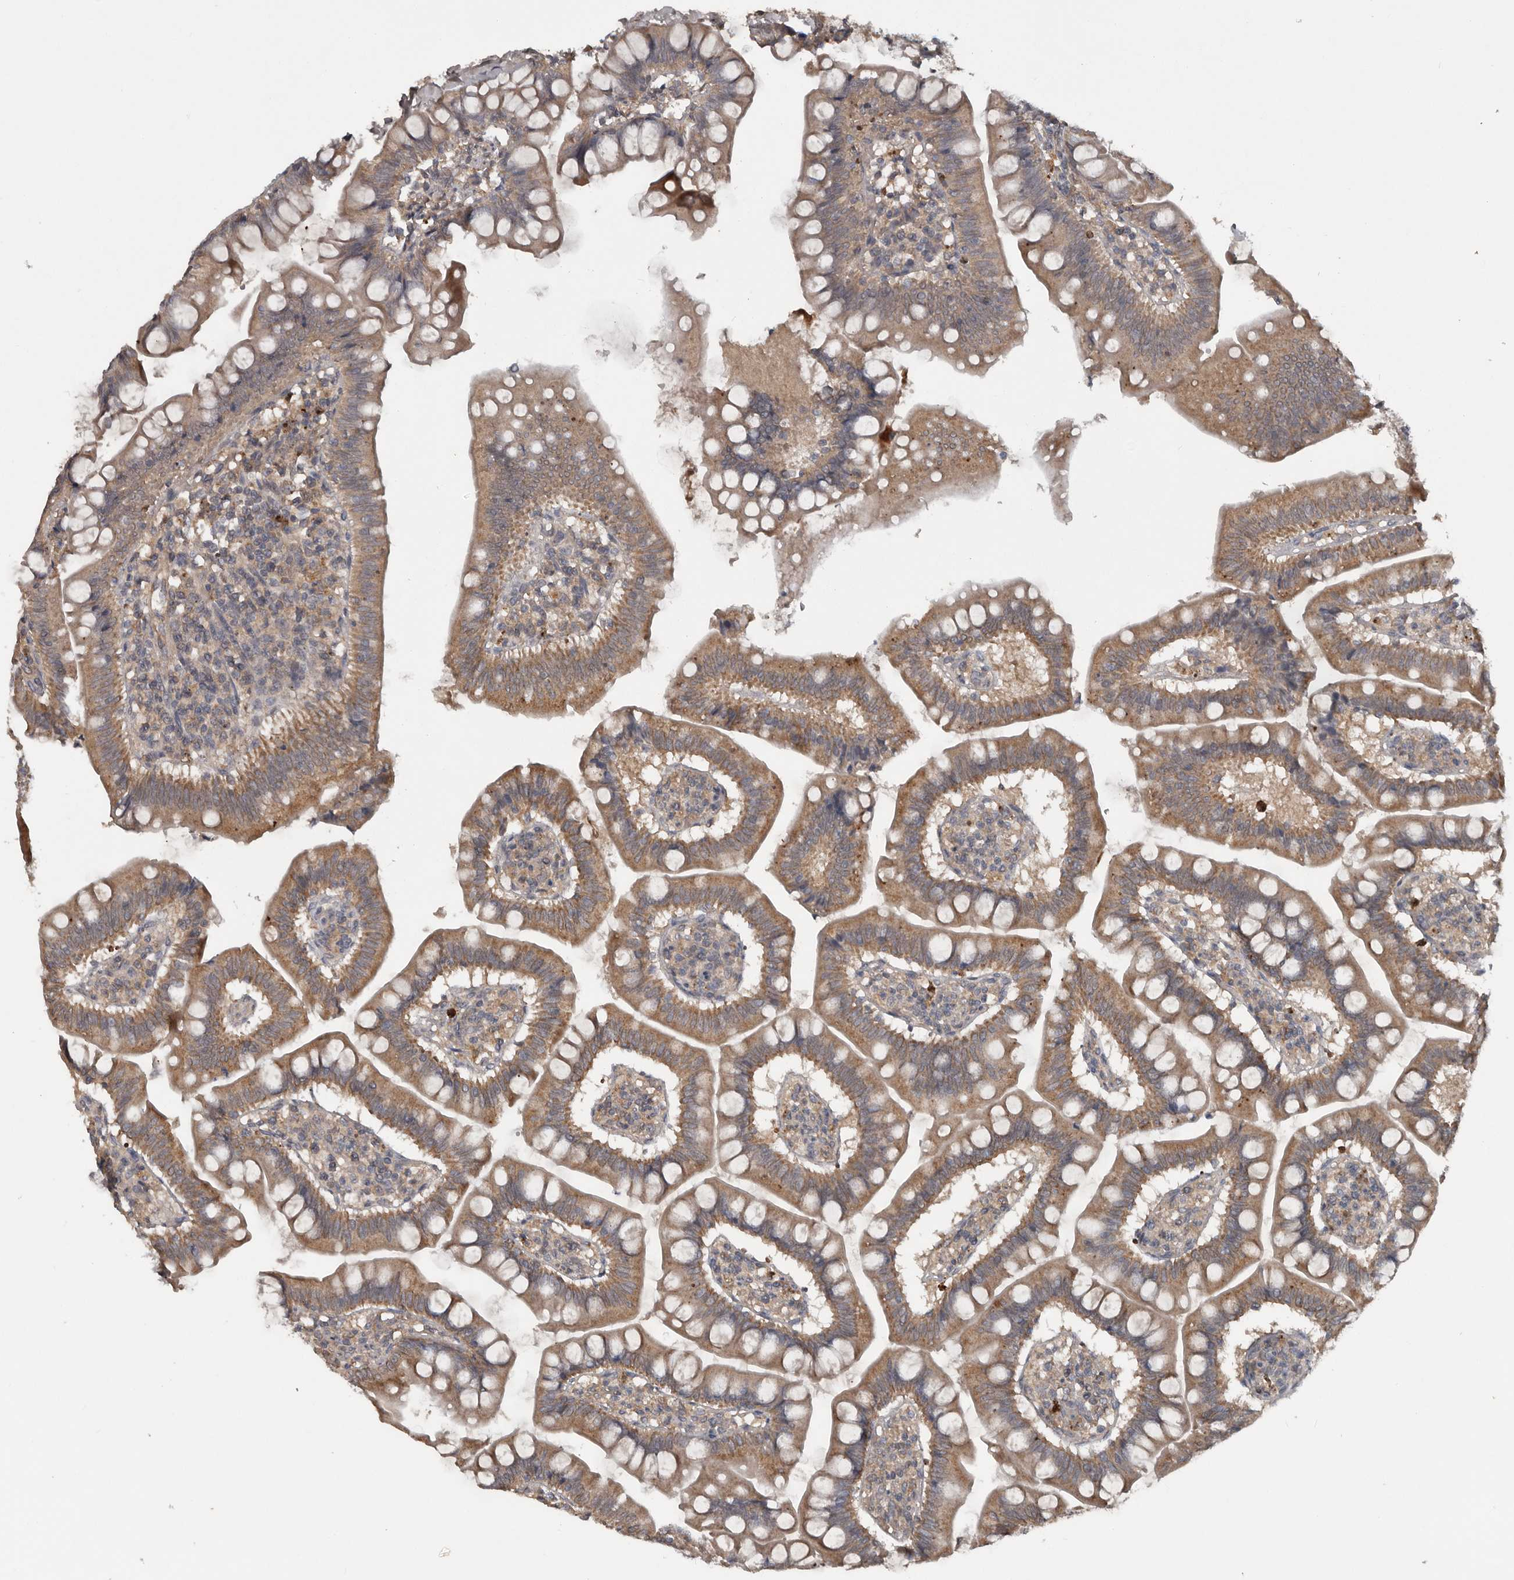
{"staining": {"intensity": "moderate", "quantity": ">75%", "location": "cytoplasmic/membranous"}, "tissue": "small intestine", "cell_type": "Glandular cells", "image_type": "normal", "snomed": [{"axis": "morphology", "description": "Normal tissue, NOS"}, {"axis": "topography", "description": "Small intestine"}], "caption": "About >75% of glandular cells in unremarkable small intestine show moderate cytoplasmic/membranous protein expression as visualized by brown immunohistochemical staining.", "gene": "DNAJB4", "patient": {"sex": "male", "age": 7}}